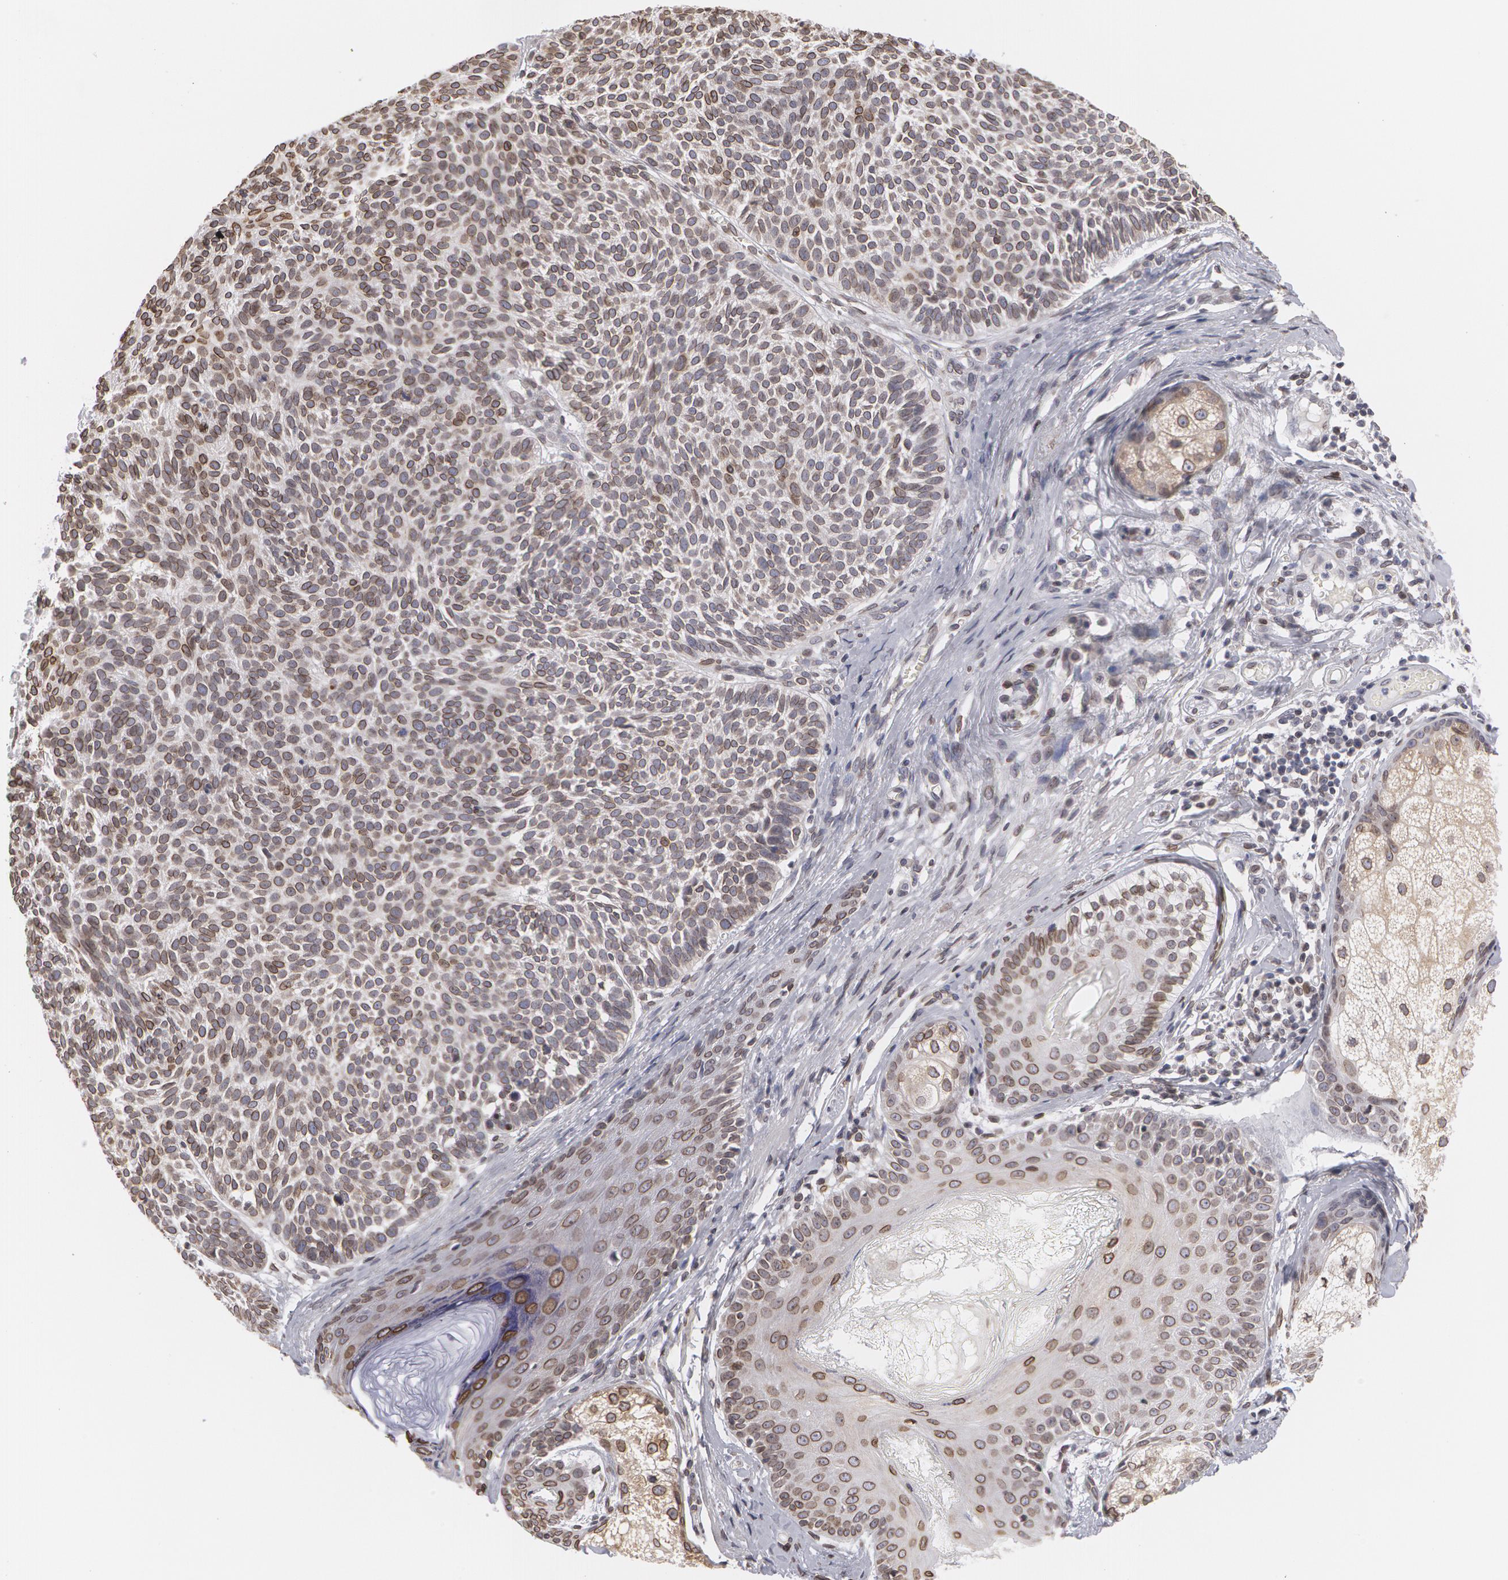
{"staining": {"intensity": "moderate", "quantity": ">75%", "location": "nuclear"}, "tissue": "skin cancer", "cell_type": "Tumor cells", "image_type": "cancer", "snomed": [{"axis": "morphology", "description": "Basal cell carcinoma"}, {"axis": "topography", "description": "Skin"}], "caption": "Tumor cells exhibit medium levels of moderate nuclear expression in about >75% of cells in skin cancer (basal cell carcinoma). The protein is stained brown, and the nuclei are stained in blue (DAB (3,3'-diaminobenzidine) IHC with brightfield microscopy, high magnification).", "gene": "EMD", "patient": {"sex": "male", "age": 63}}